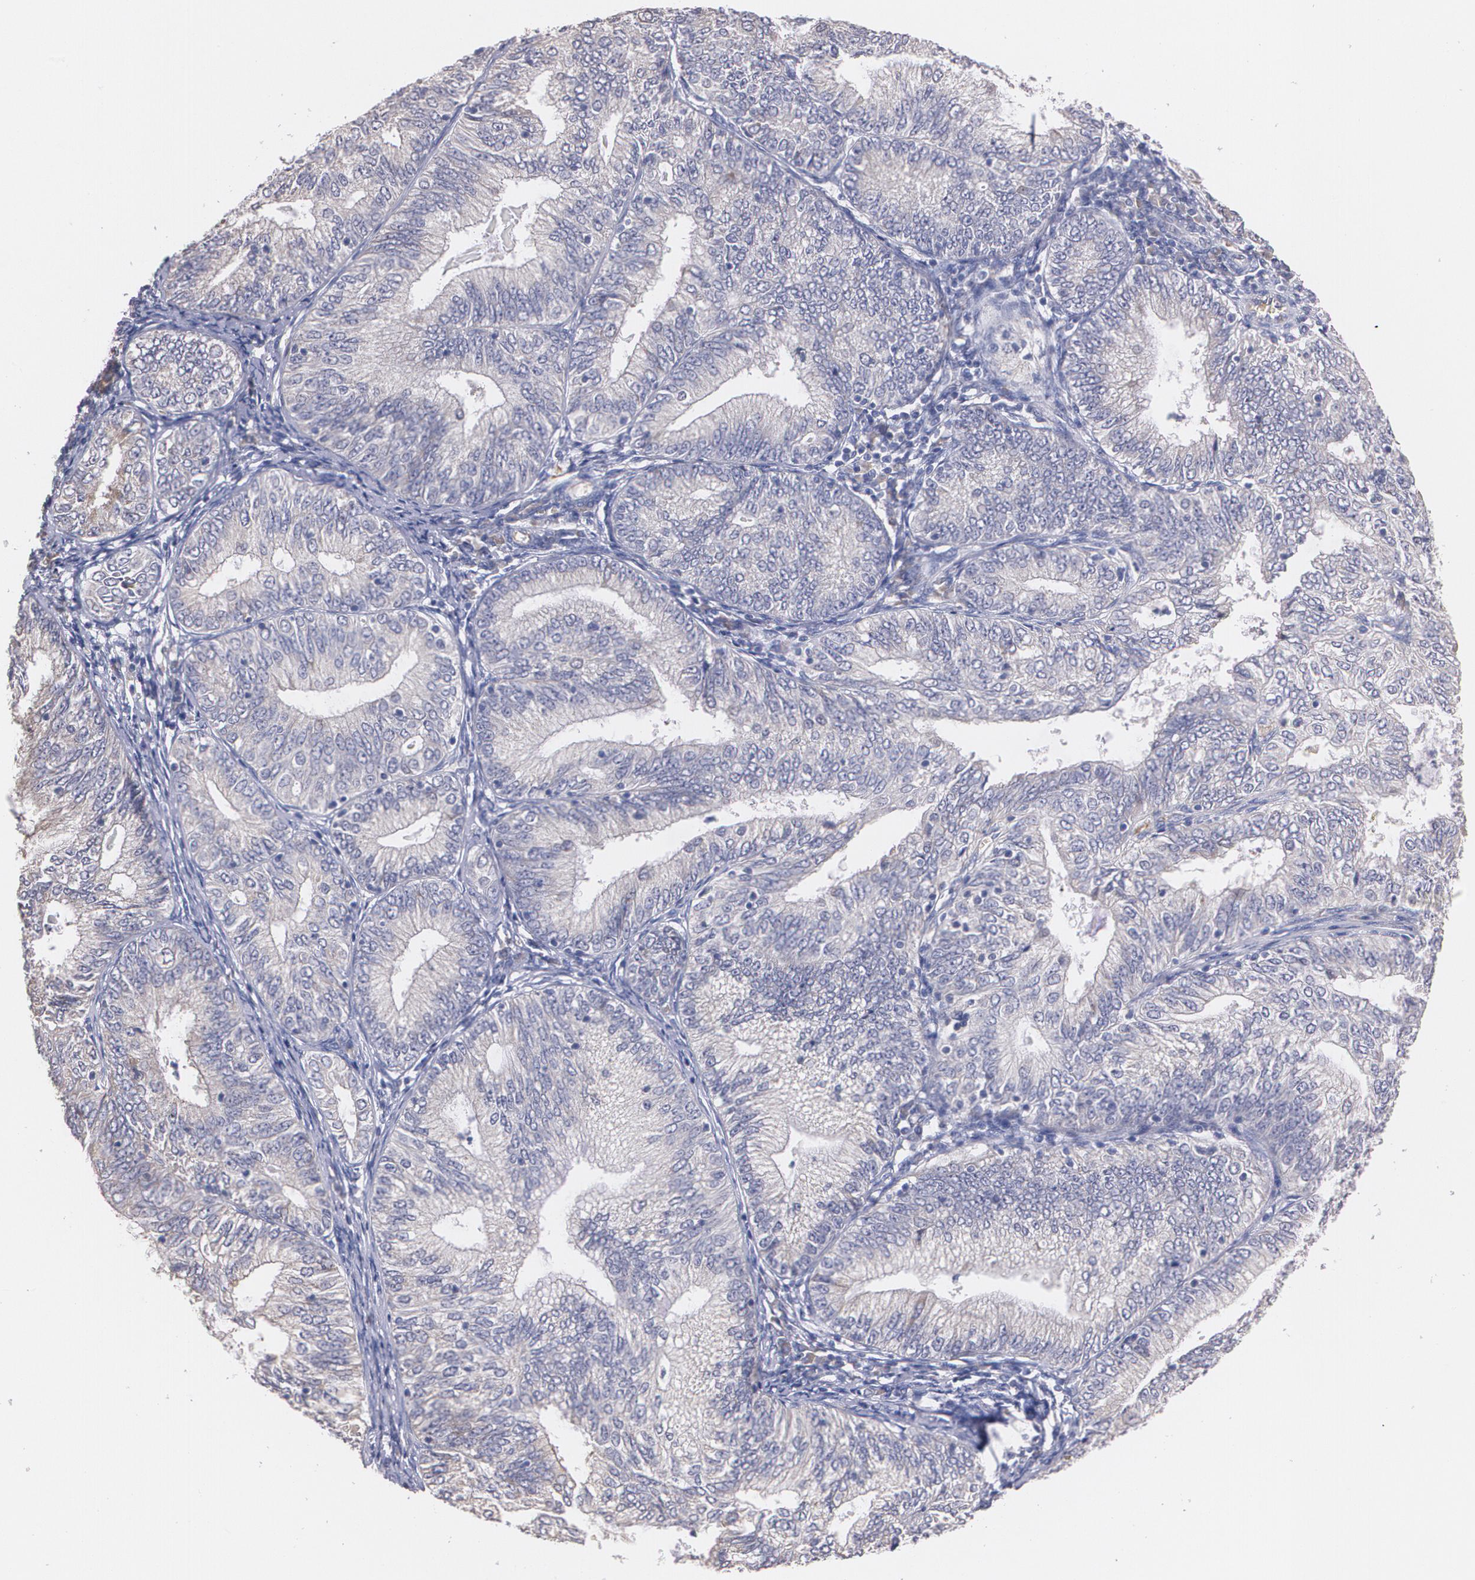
{"staining": {"intensity": "weak", "quantity": "<25%", "location": "cytoplasmic/membranous"}, "tissue": "endometrial cancer", "cell_type": "Tumor cells", "image_type": "cancer", "snomed": [{"axis": "morphology", "description": "Adenocarcinoma, NOS"}, {"axis": "topography", "description": "Endometrium"}], "caption": "DAB immunohistochemical staining of endometrial adenocarcinoma reveals no significant positivity in tumor cells.", "gene": "AMBP", "patient": {"sex": "female", "age": 69}}